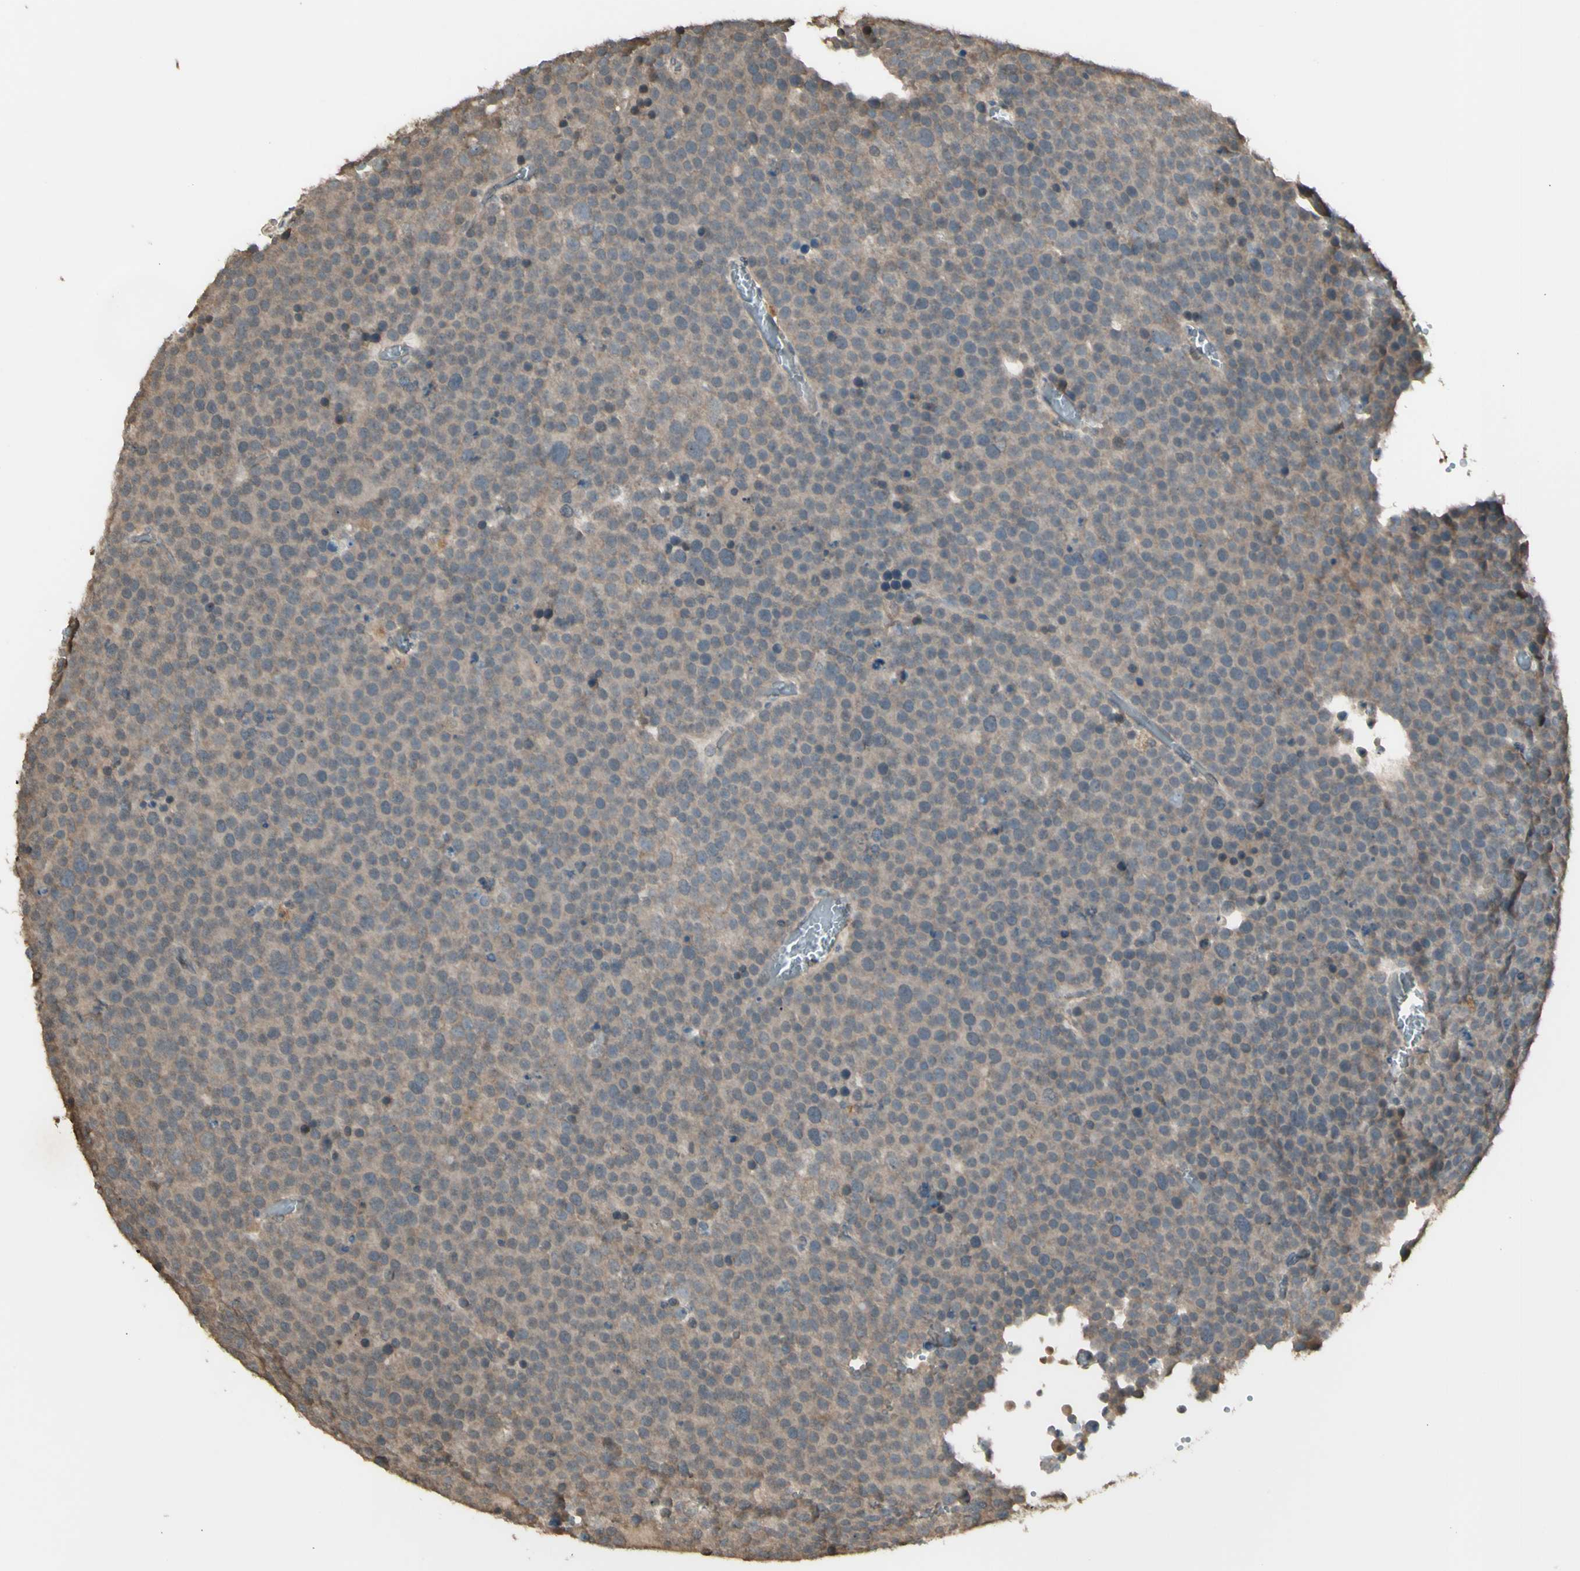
{"staining": {"intensity": "weak", "quantity": ">75%", "location": "cytoplasmic/membranous"}, "tissue": "testis cancer", "cell_type": "Tumor cells", "image_type": "cancer", "snomed": [{"axis": "morphology", "description": "Seminoma, NOS"}, {"axis": "topography", "description": "Testis"}], "caption": "Tumor cells display low levels of weak cytoplasmic/membranous positivity in about >75% of cells in testis seminoma.", "gene": "GNAS", "patient": {"sex": "male", "age": 71}}